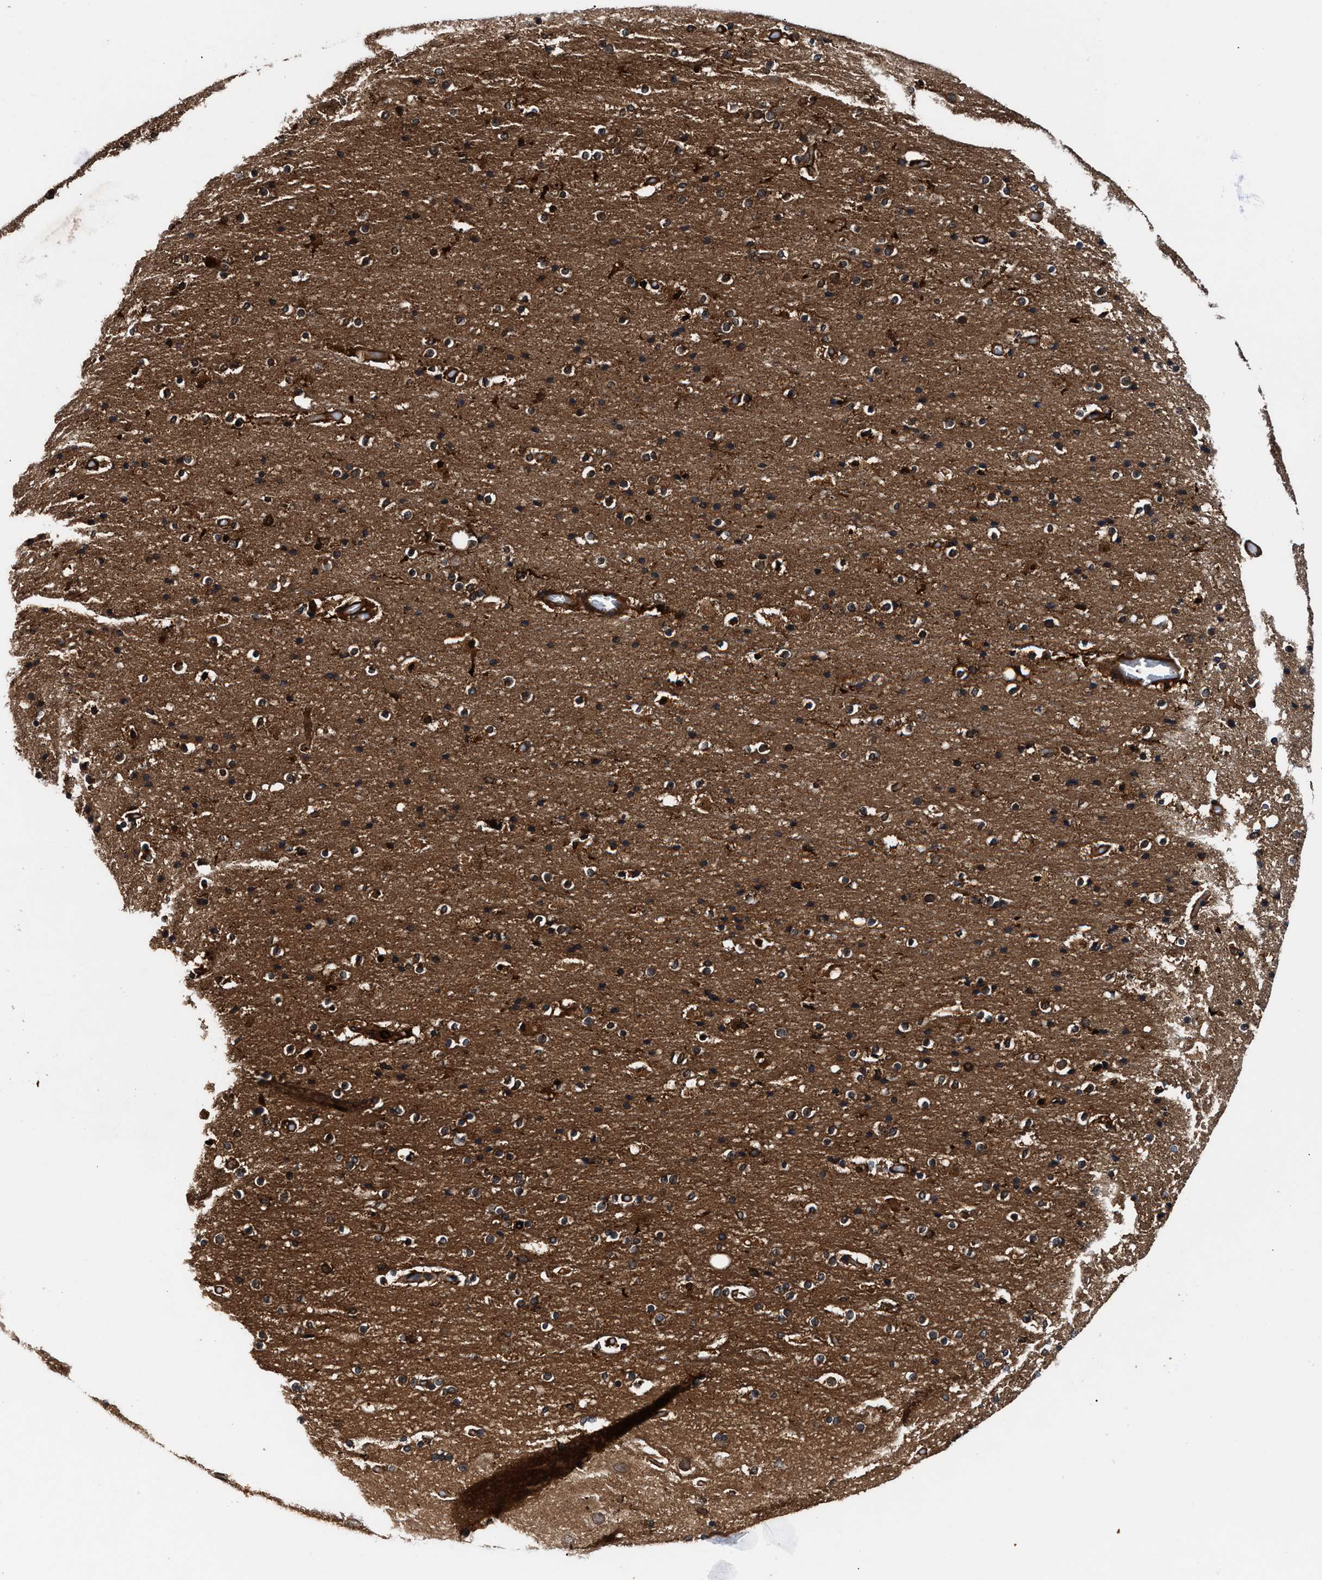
{"staining": {"intensity": "strong", "quantity": ">75%", "location": "cytoplasmic/membranous"}, "tissue": "cerebral cortex", "cell_type": "Endothelial cells", "image_type": "normal", "snomed": [{"axis": "morphology", "description": "Normal tissue, NOS"}, {"axis": "topography", "description": "Cerebral cortex"}], "caption": "Protein expression analysis of normal human cerebral cortex reveals strong cytoplasmic/membranous expression in approximately >75% of endothelial cells.", "gene": "ENSG00000286112", "patient": {"sex": "male", "age": 57}}